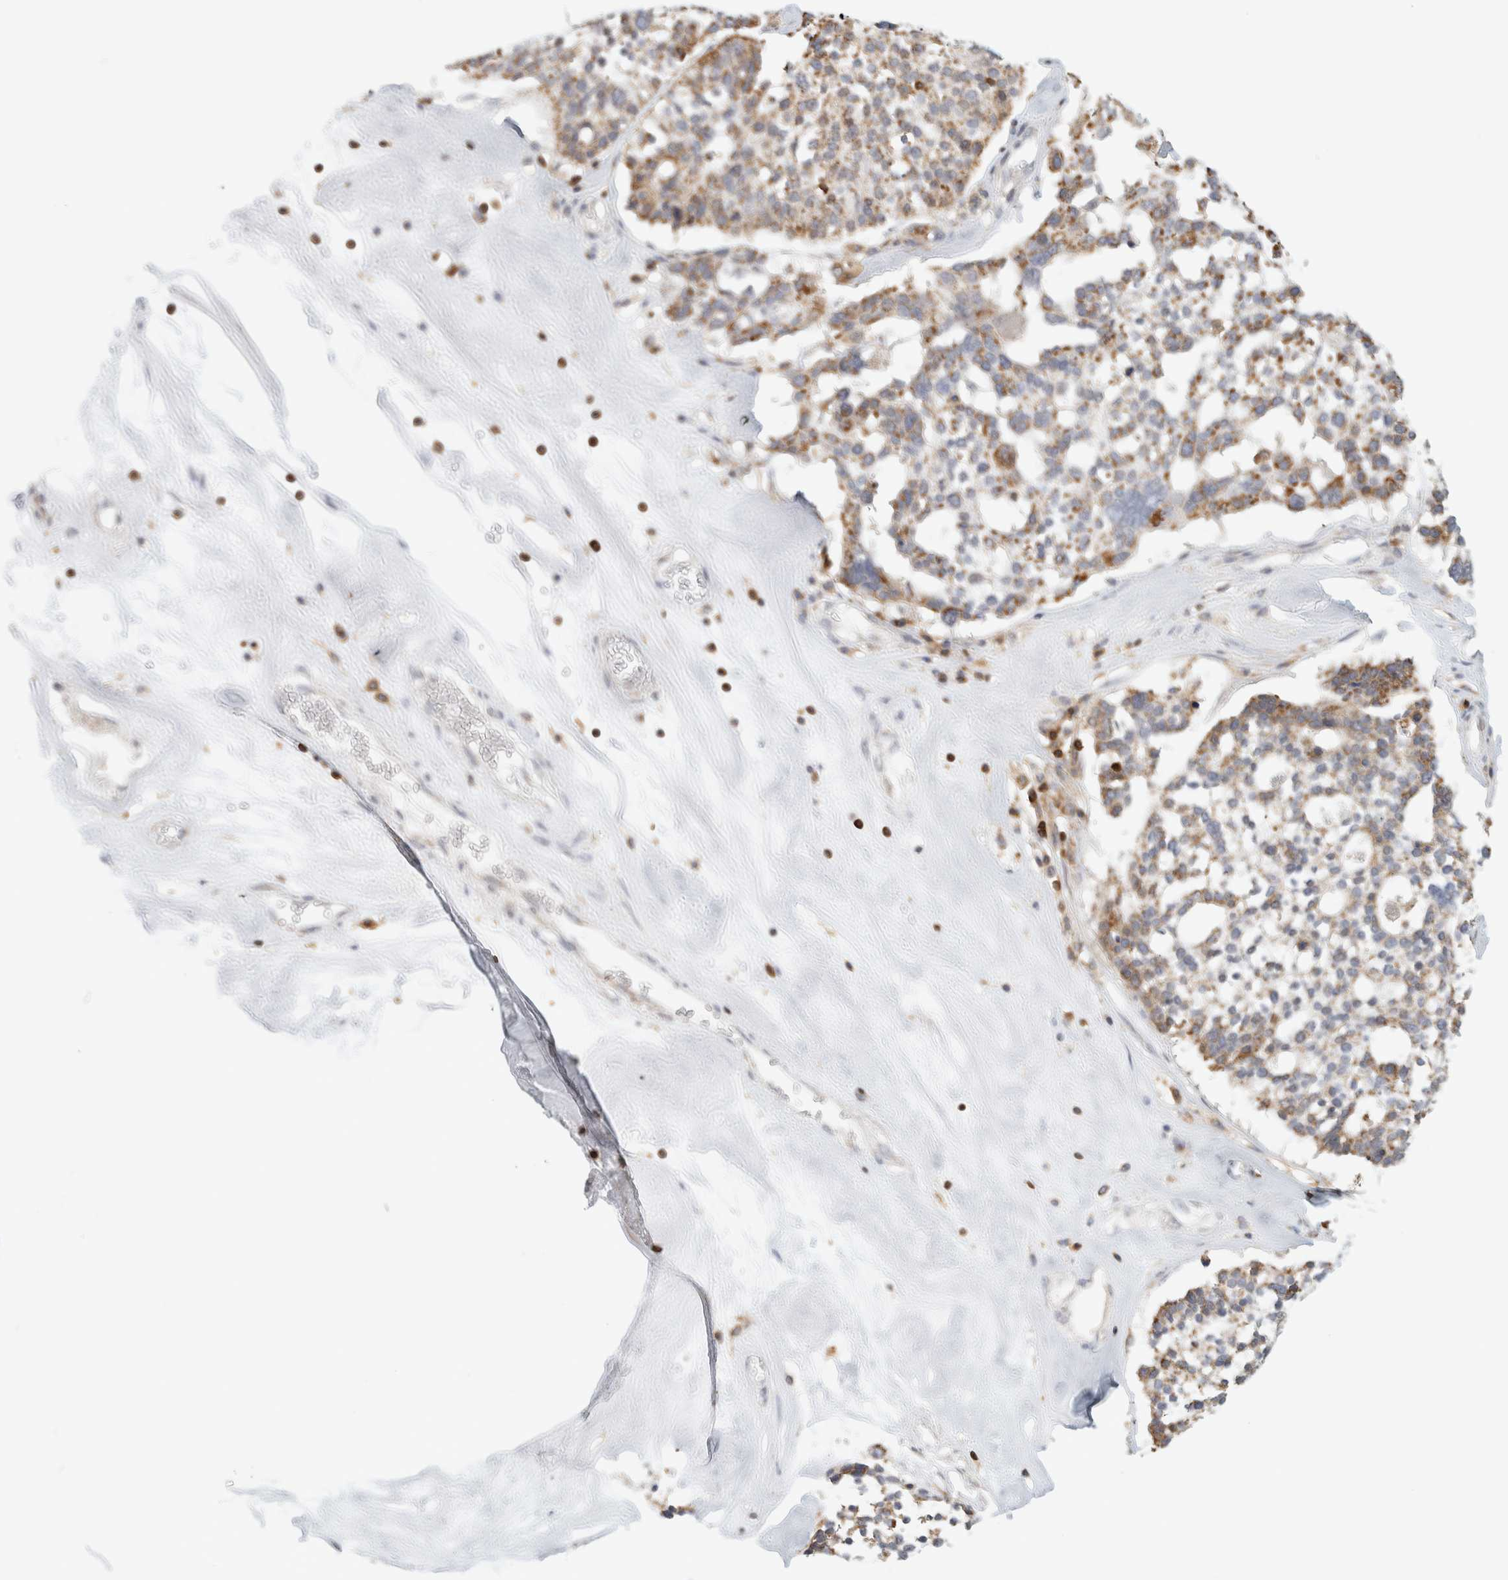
{"staining": {"intensity": "moderate", "quantity": ">75%", "location": "cytoplasmic/membranous"}, "tissue": "ovarian cancer", "cell_type": "Tumor cells", "image_type": "cancer", "snomed": [{"axis": "morphology", "description": "Cystadenocarcinoma, serous, NOS"}, {"axis": "topography", "description": "Ovary"}], "caption": "Immunohistochemistry (DAB (3,3'-diaminobenzidine)) staining of human serous cystadenocarcinoma (ovarian) reveals moderate cytoplasmic/membranous protein staining in about >75% of tumor cells.", "gene": "RUNDC1", "patient": {"sex": "female", "age": 59}}